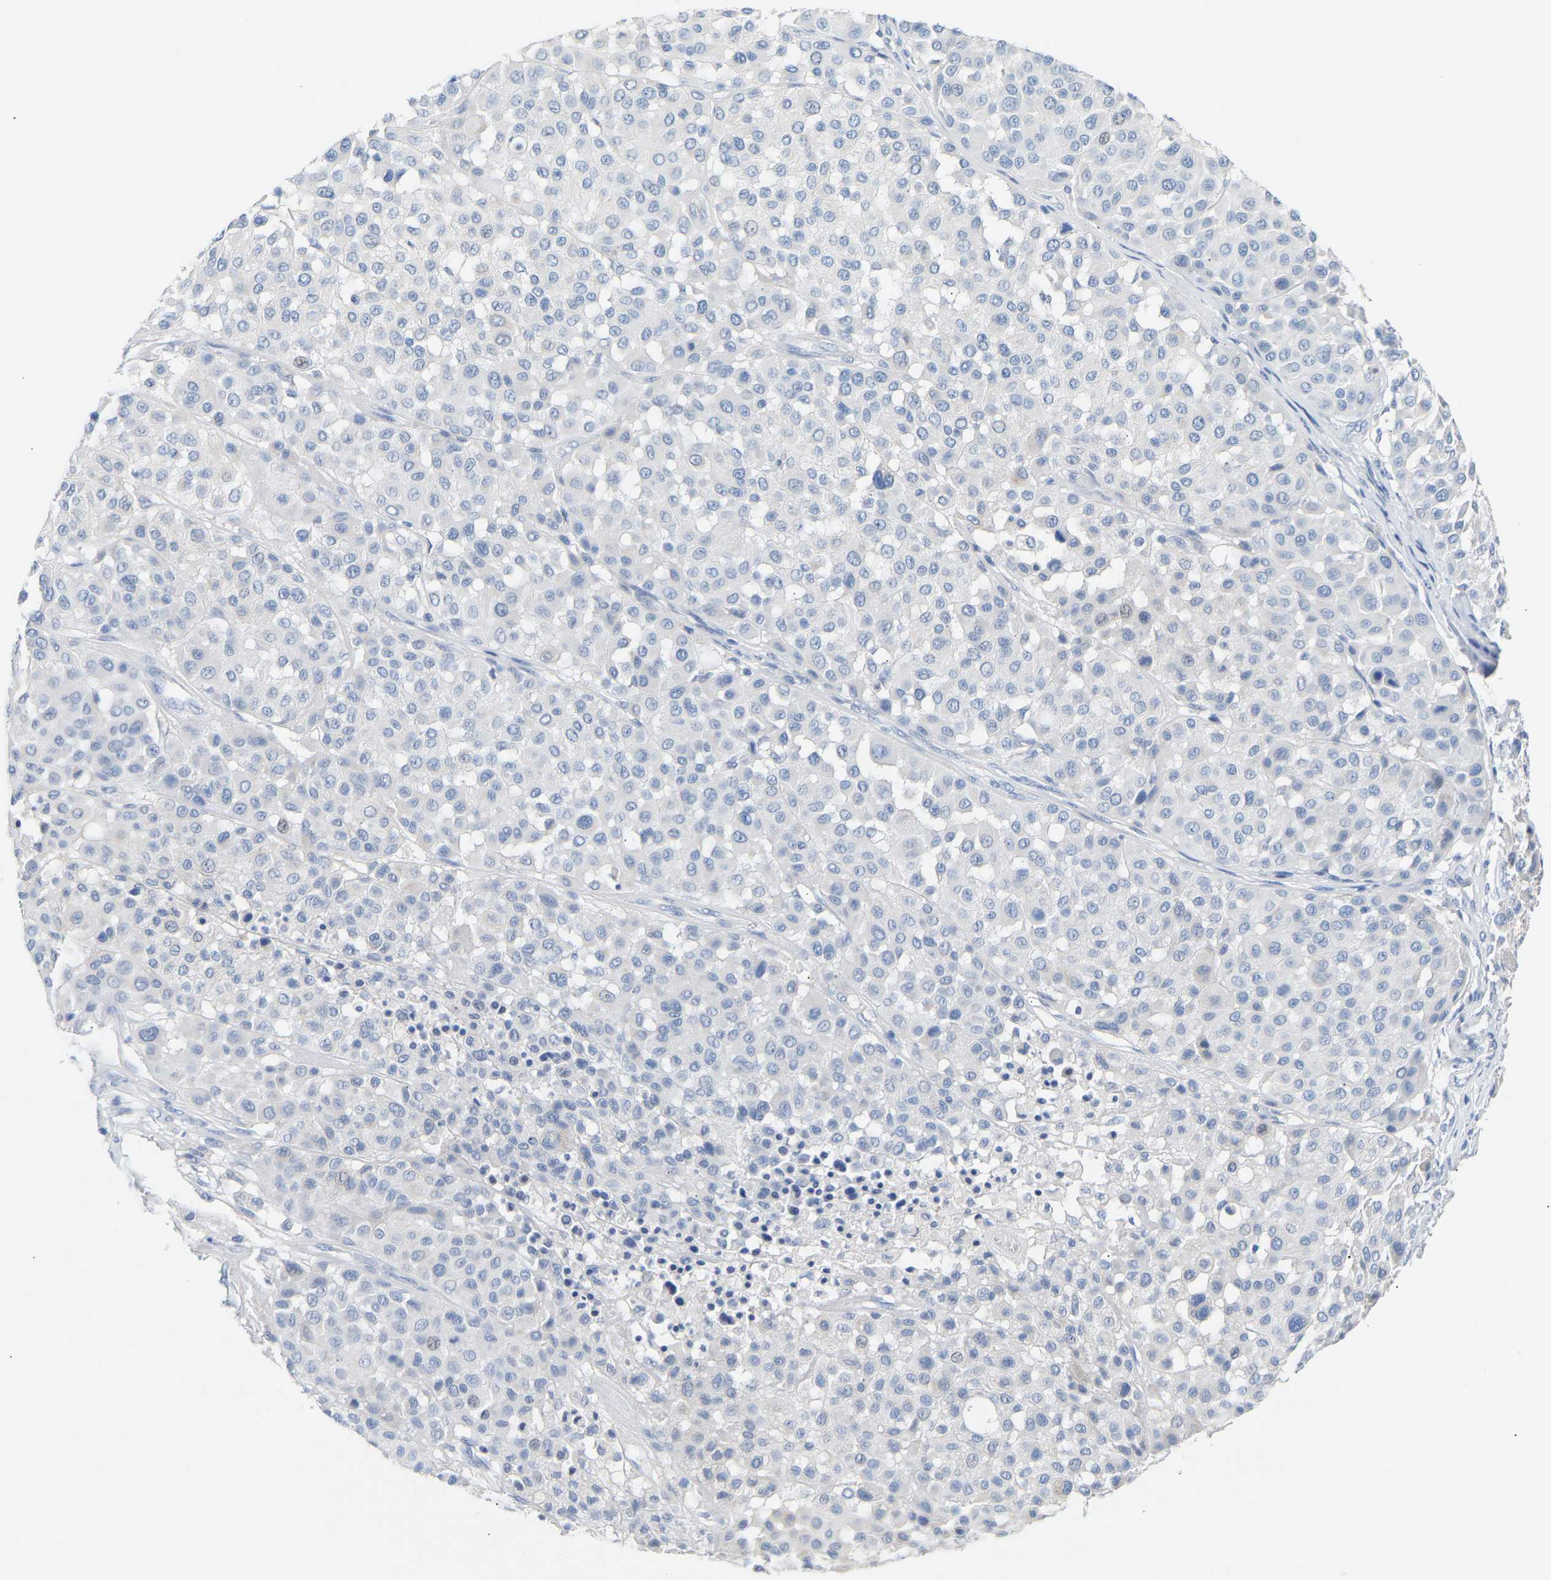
{"staining": {"intensity": "negative", "quantity": "none", "location": "none"}, "tissue": "melanoma", "cell_type": "Tumor cells", "image_type": "cancer", "snomed": [{"axis": "morphology", "description": "Malignant melanoma, Metastatic site"}, {"axis": "topography", "description": "Soft tissue"}], "caption": "Malignant melanoma (metastatic site) was stained to show a protein in brown. There is no significant staining in tumor cells.", "gene": "PEX1", "patient": {"sex": "male", "age": 41}}